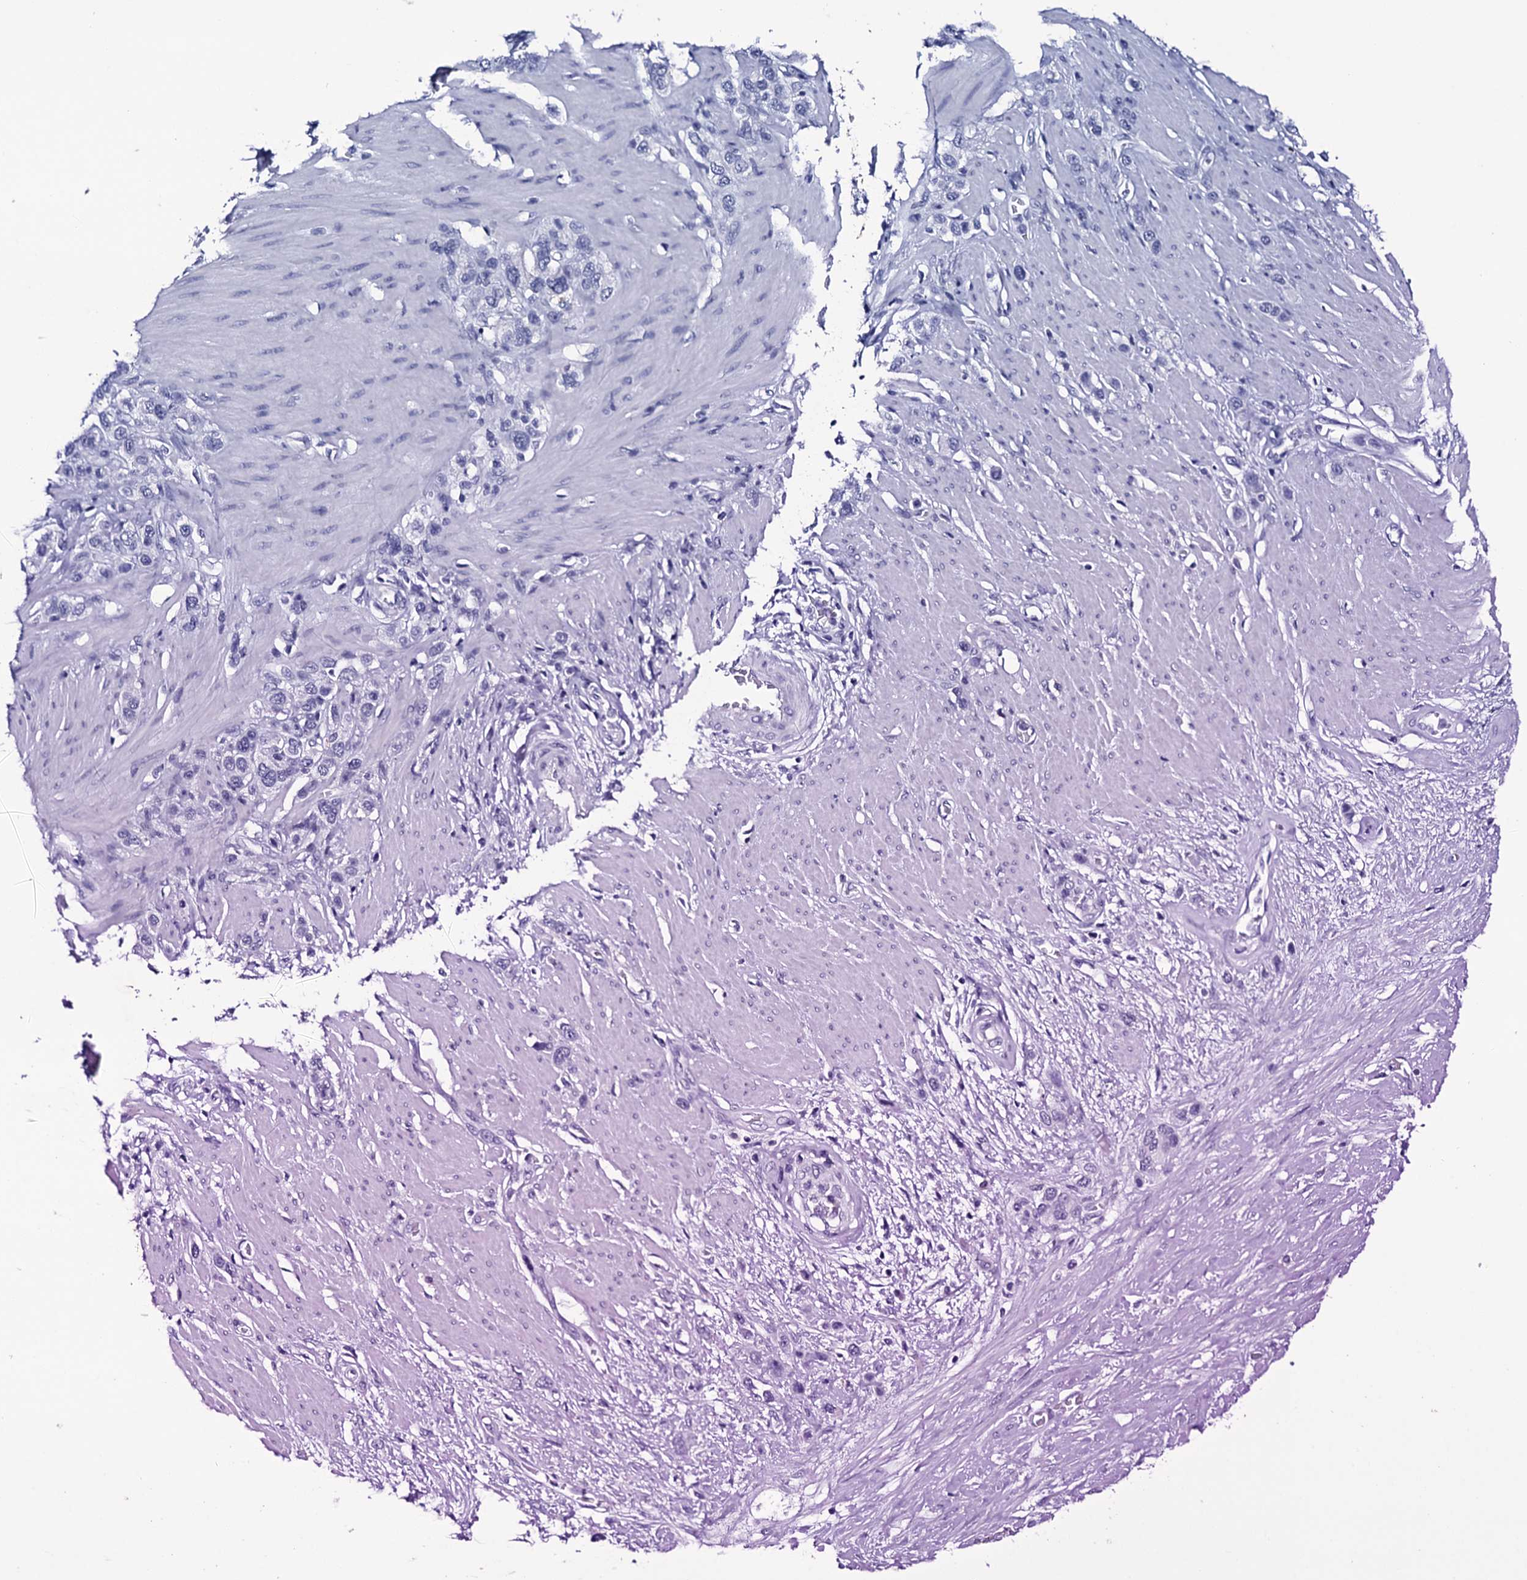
{"staining": {"intensity": "negative", "quantity": "none", "location": "none"}, "tissue": "stomach cancer", "cell_type": "Tumor cells", "image_type": "cancer", "snomed": [{"axis": "morphology", "description": "Adenocarcinoma, NOS"}, {"axis": "morphology", "description": "Adenocarcinoma, High grade"}, {"axis": "topography", "description": "Stomach, upper"}, {"axis": "topography", "description": "Stomach, lower"}], "caption": "This is a histopathology image of IHC staining of stomach high-grade adenocarcinoma, which shows no positivity in tumor cells. (DAB (3,3'-diaminobenzidine) immunohistochemistry (IHC), high magnification).", "gene": "ITPRID2", "patient": {"sex": "female", "age": 65}}